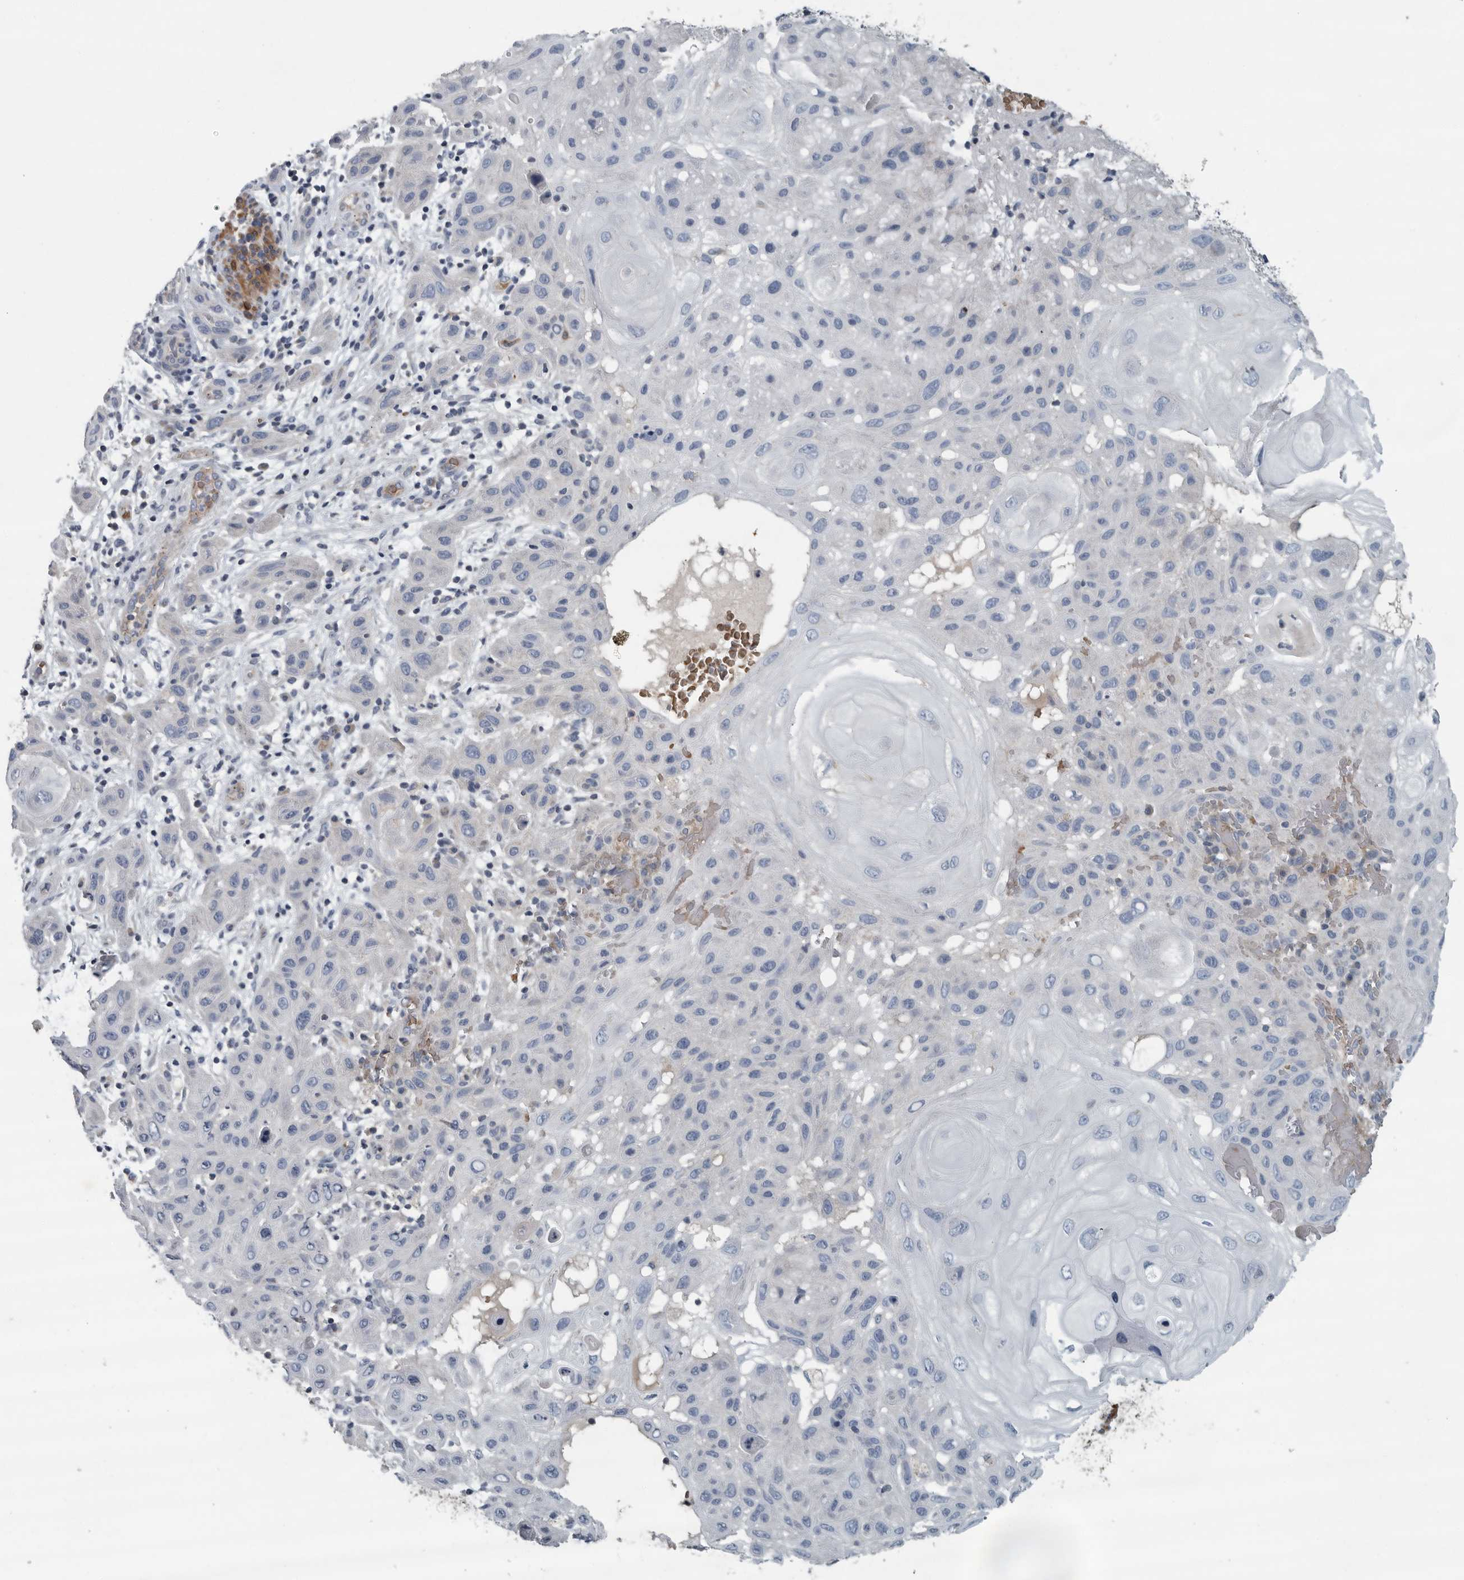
{"staining": {"intensity": "negative", "quantity": "none", "location": "none"}, "tissue": "skin cancer", "cell_type": "Tumor cells", "image_type": "cancer", "snomed": [{"axis": "morphology", "description": "Normal tissue, NOS"}, {"axis": "morphology", "description": "Squamous cell carcinoma, NOS"}, {"axis": "topography", "description": "Skin"}], "caption": "Squamous cell carcinoma (skin) was stained to show a protein in brown. There is no significant positivity in tumor cells.", "gene": "MPP3", "patient": {"sex": "female", "age": 96}}